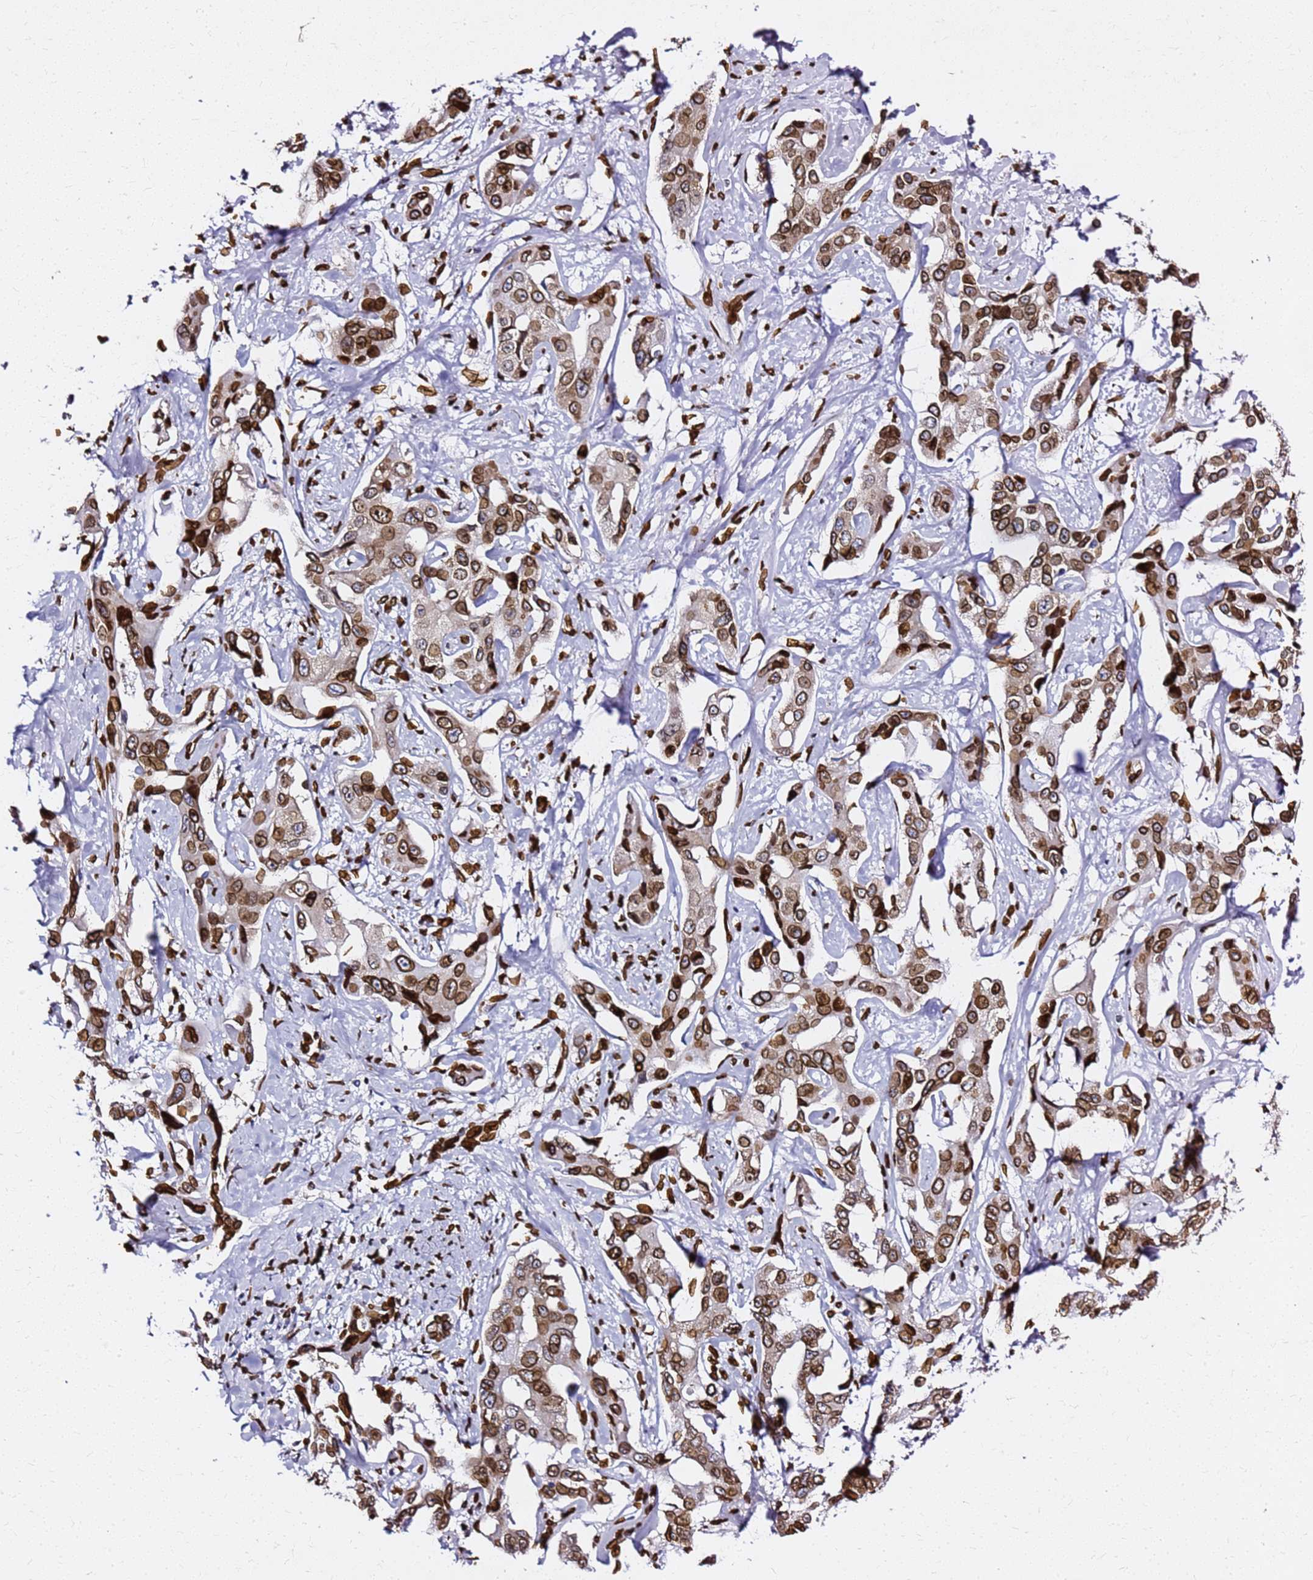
{"staining": {"intensity": "strong", "quantity": ">75%", "location": "cytoplasmic/membranous,nuclear"}, "tissue": "liver cancer", "cell_type": "Tumor cells", "image_type": "cancer", "snomed": [{"axis": "morphology", "description": "Cholangiocarcinoma"}, {"axis": "topography", "description": "Liver"}], "caption": "Protein expression analysis of liver cholangiocarcinoma displays strong cytoplasmic/membranous and nuclear positivity in approximately >75% of tumor cells.", "gene": "C6orf141", "patient": {"sex": "male", "age": 59}}